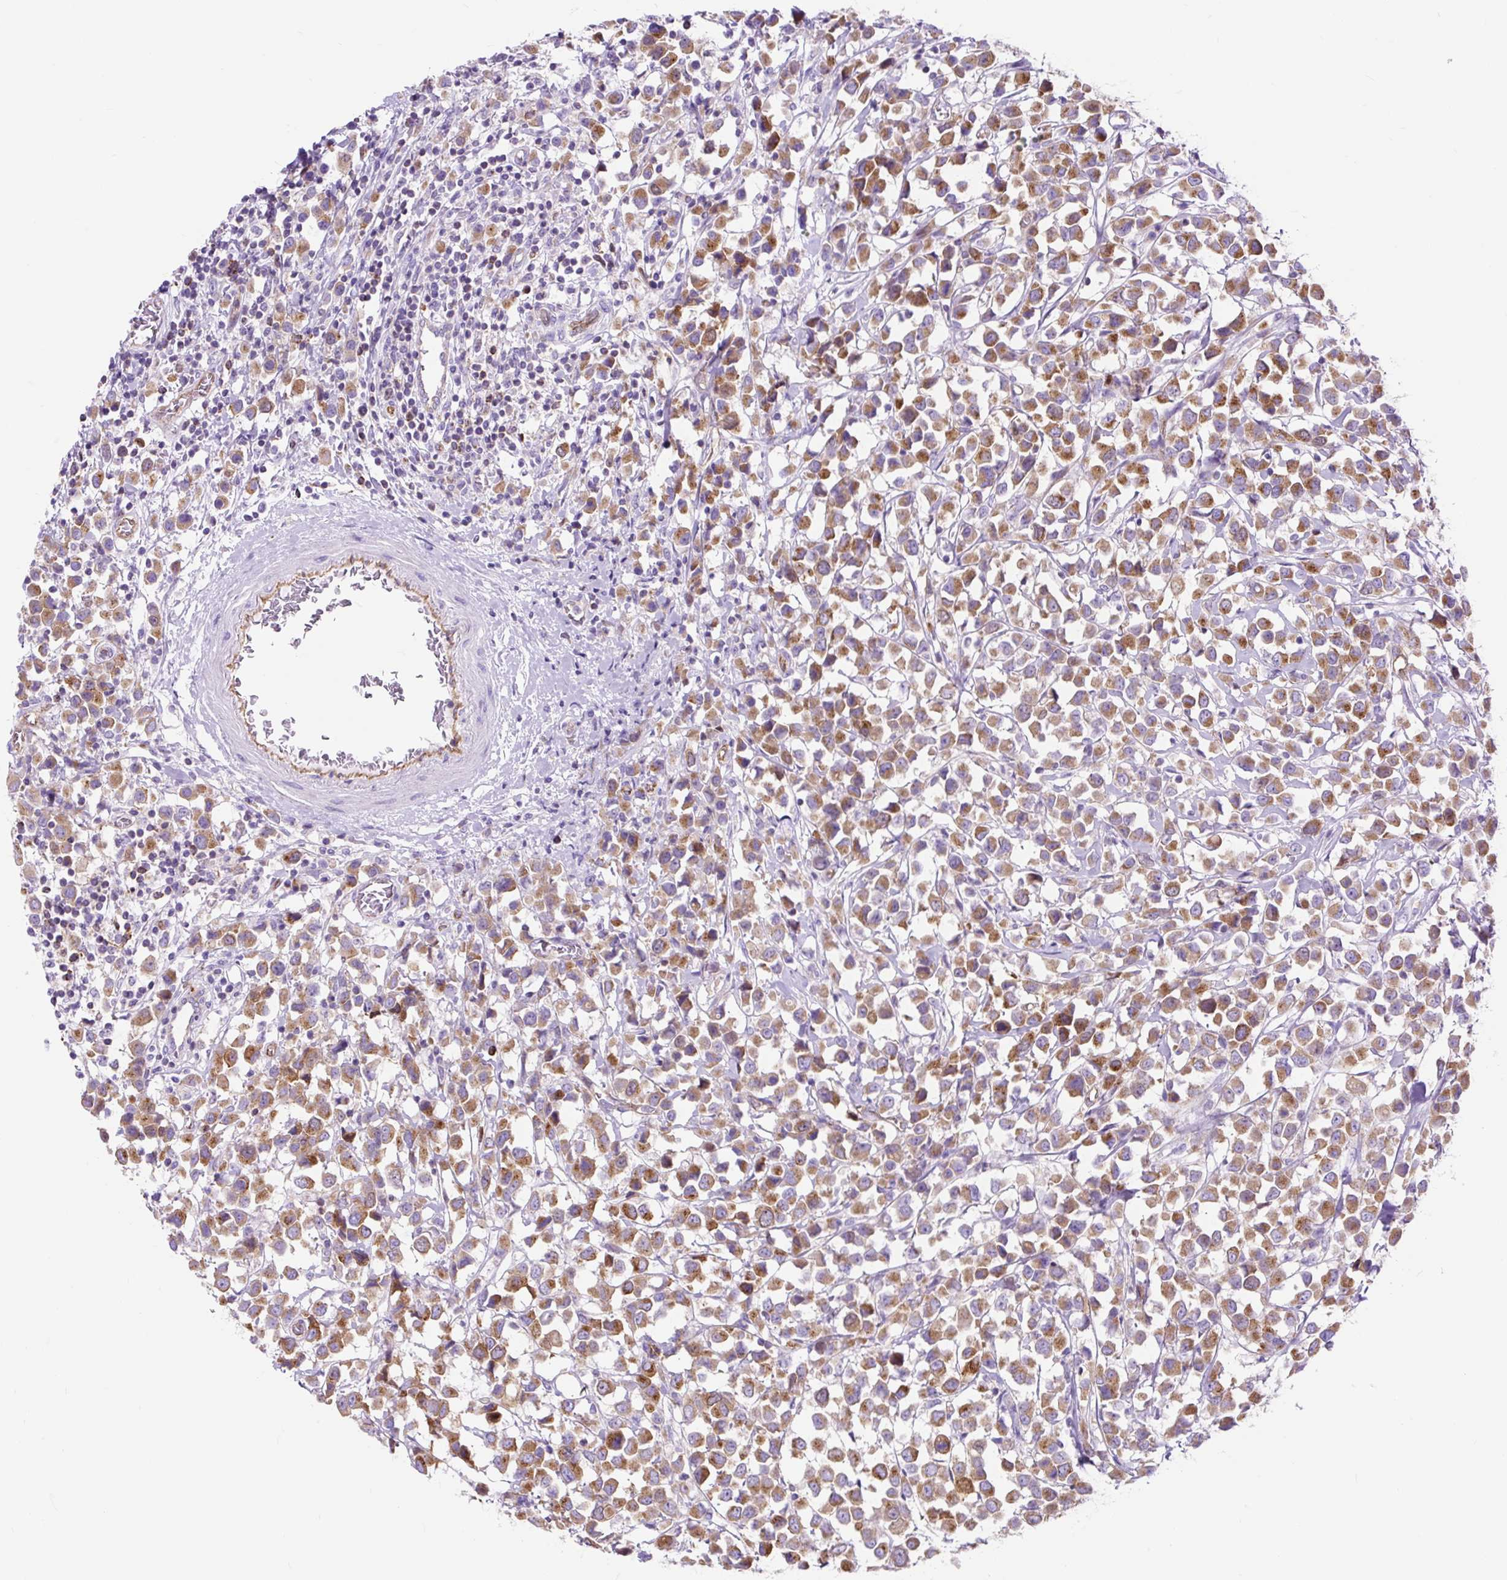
{"staining": {"intensity": "moderate", "quantity": ">75%", "location": "cytoplasmic/membranous"}, "tissue": "breast cancer", "cell_type": "Tumor cells", "image_type": "cancer", "snomed": [{"axis": "morphology", "description": "Duct carcinoma"}, {"axis": "topography", "description": "Breast"}], "caption": "Immunohistochemical staining of breast invasive ductal carcinoma displays medium levels of moderate cytoplasmic/membranous staining in about >75% of tumor cells.", "gene": "HIP1R", "patient": {"sex": "female", "age": 61}}